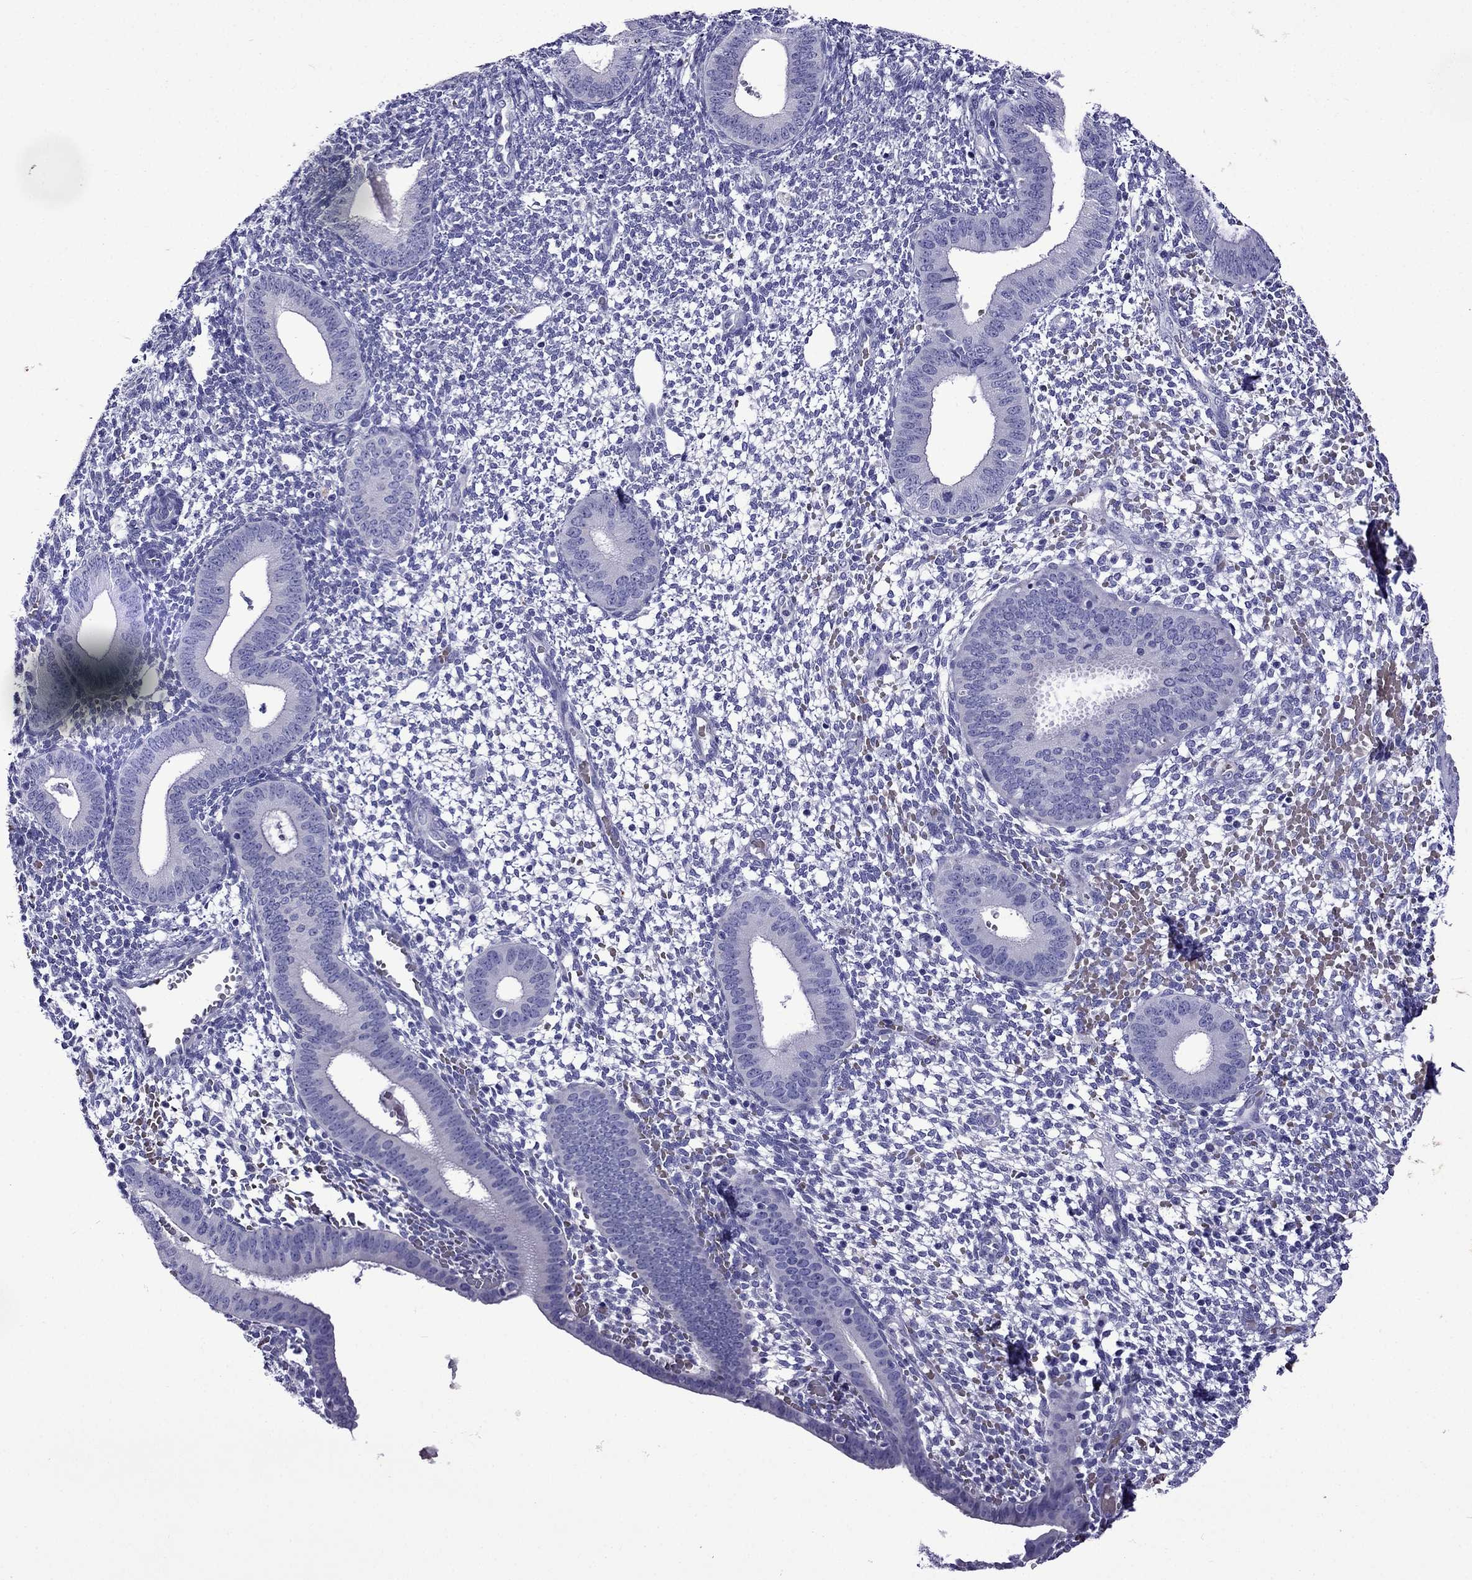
{"staining": {"intensity": "negative", "quantity": "none", "location": "none"}, "tissue": "endometrium", "cell_type": "Cells in endometrial stroma", "image_type": "normal", "snomed": [{"axis": "morphology", "description": "Normal tissue, NOS"}, {"axis": "topography", "description": "Endometrium"}], "caption": "This histopathology image is of normal endometrium stained with immunohistochemistry (IHC) to label a protein in brown with the nuclei are counter-stained blue. There is no staining in cells in endometrial stroma.", "gene": "TDRD1", "patient": {"sex": "female", "age": 40}}